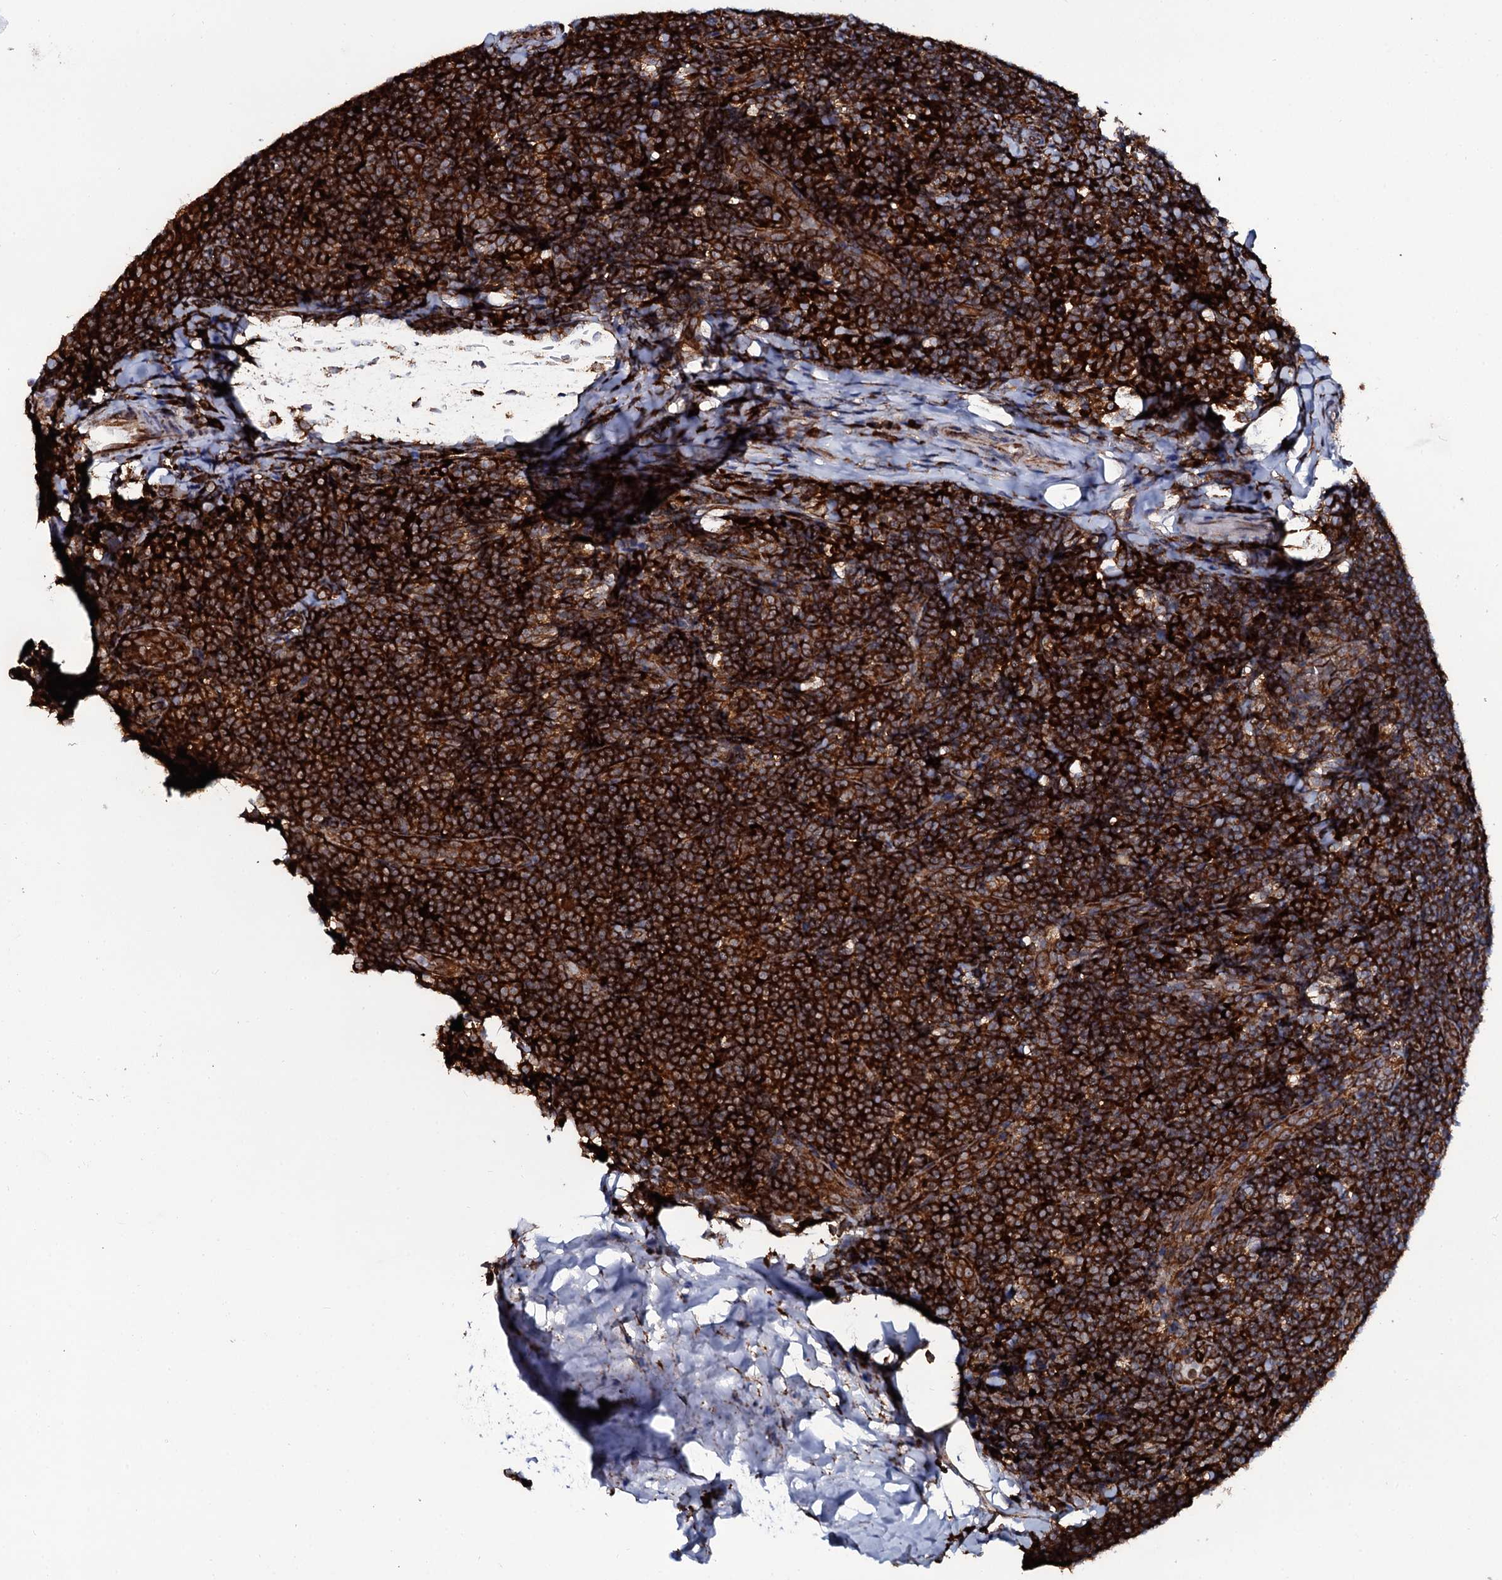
{"staining": {"intensity": "strong", "quantity": ">75%", "location": "cytoplasmic/membranous"}, "tissue": "tonsil", "cell_type": "Germinal center cells", "image_type": "normal", "snomed": [{"axis": "morphology", "description": "Normal tissue, NOS"}, {"axis": "topography", "description": "Tonsil"}], "caption": "Immunohistochemical staining of normal tonsil shows high levels of strong cytoplasmic/membranous staining in approximately >75% of germinal center cells. (IHC, brightfield microscopy, high magnification).", "gene": "SPTY2D1", "patient": {"sex": "male", "age": 17}}